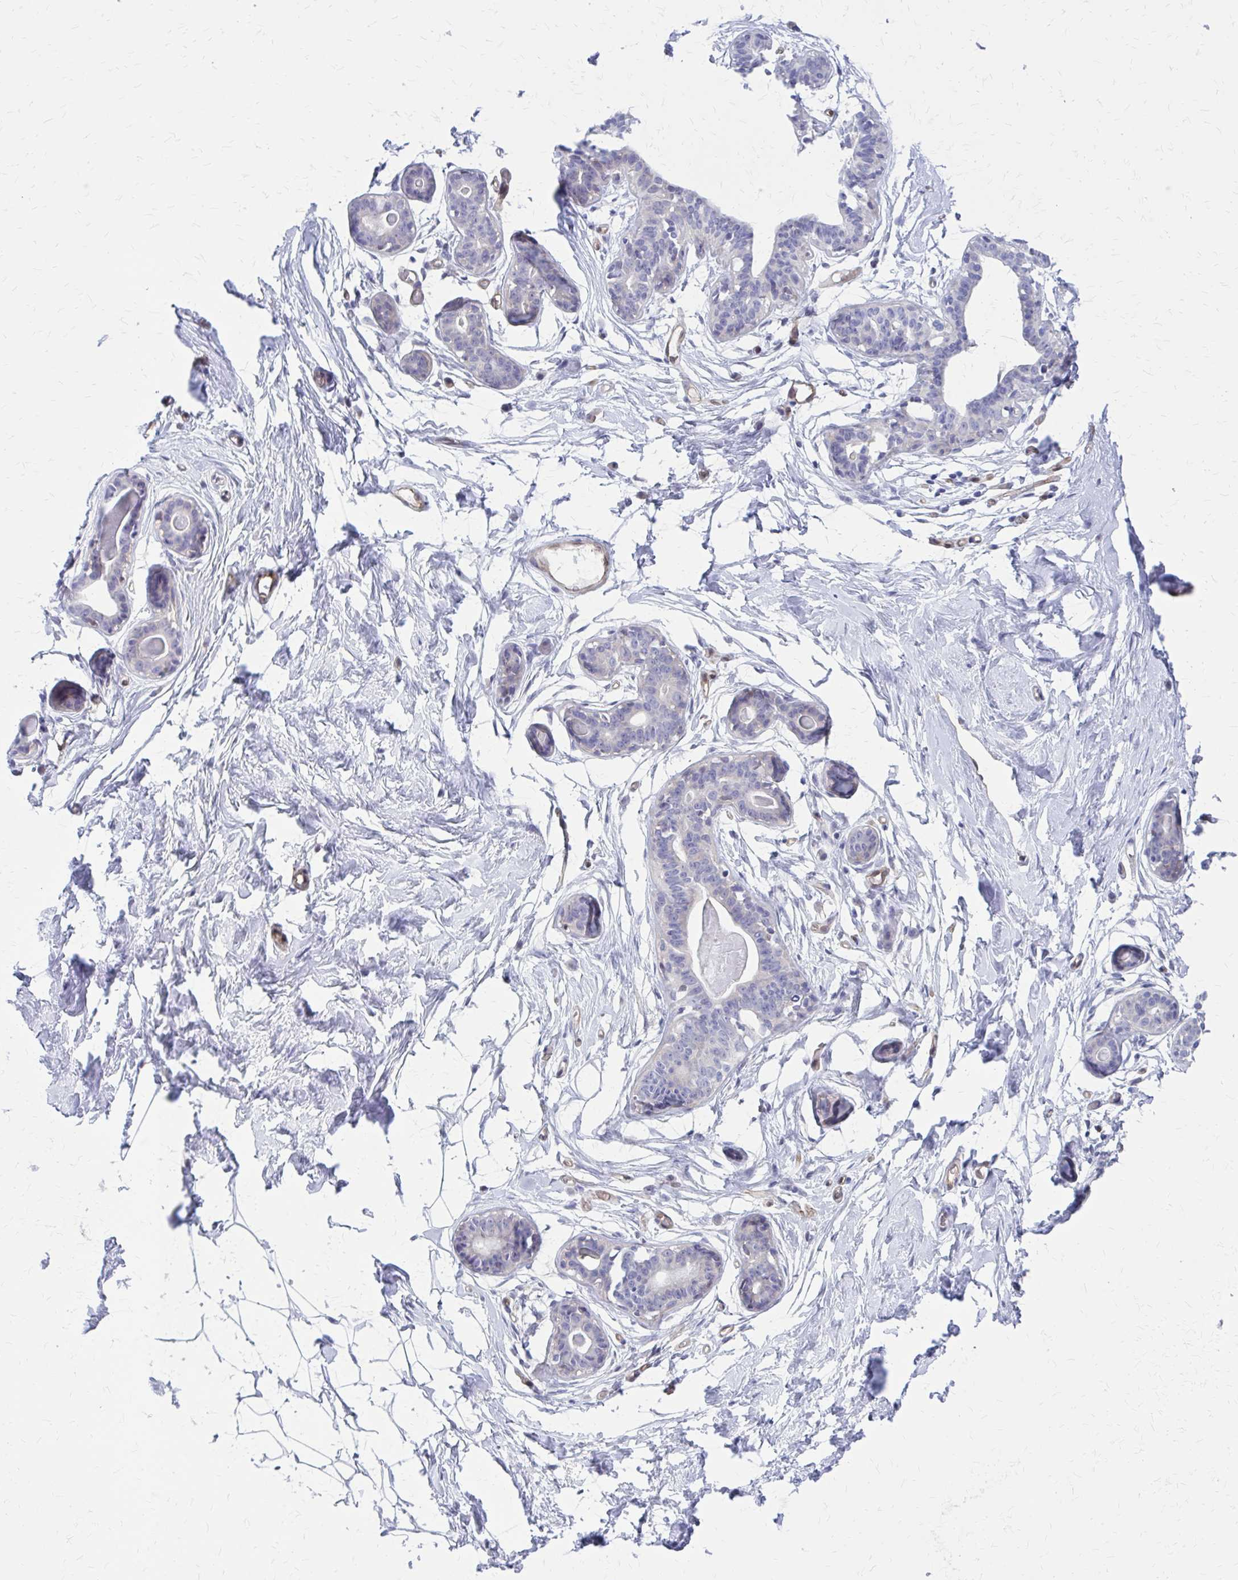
{"staining": {"intensity": "negative", "quantity": "none", "location": "none"}, "tissue": "breast", "cell_type": "Adipocytes", "image_type": "normal", "snomed": [{"axis": "morphology", "description": "Normal tissue, NOS"}, {"axis": "topography", "description": "Breast"}], "caption": "A high-resolution micrograph shows IHC staining of unremarkable breast, which demonstrates no significant positivity in adipocytes. (DAB immunohistochemistry with hematoxylin counter stain).", "gene": "CLIC2", "patient": {"sex": "female", "age": 45}}